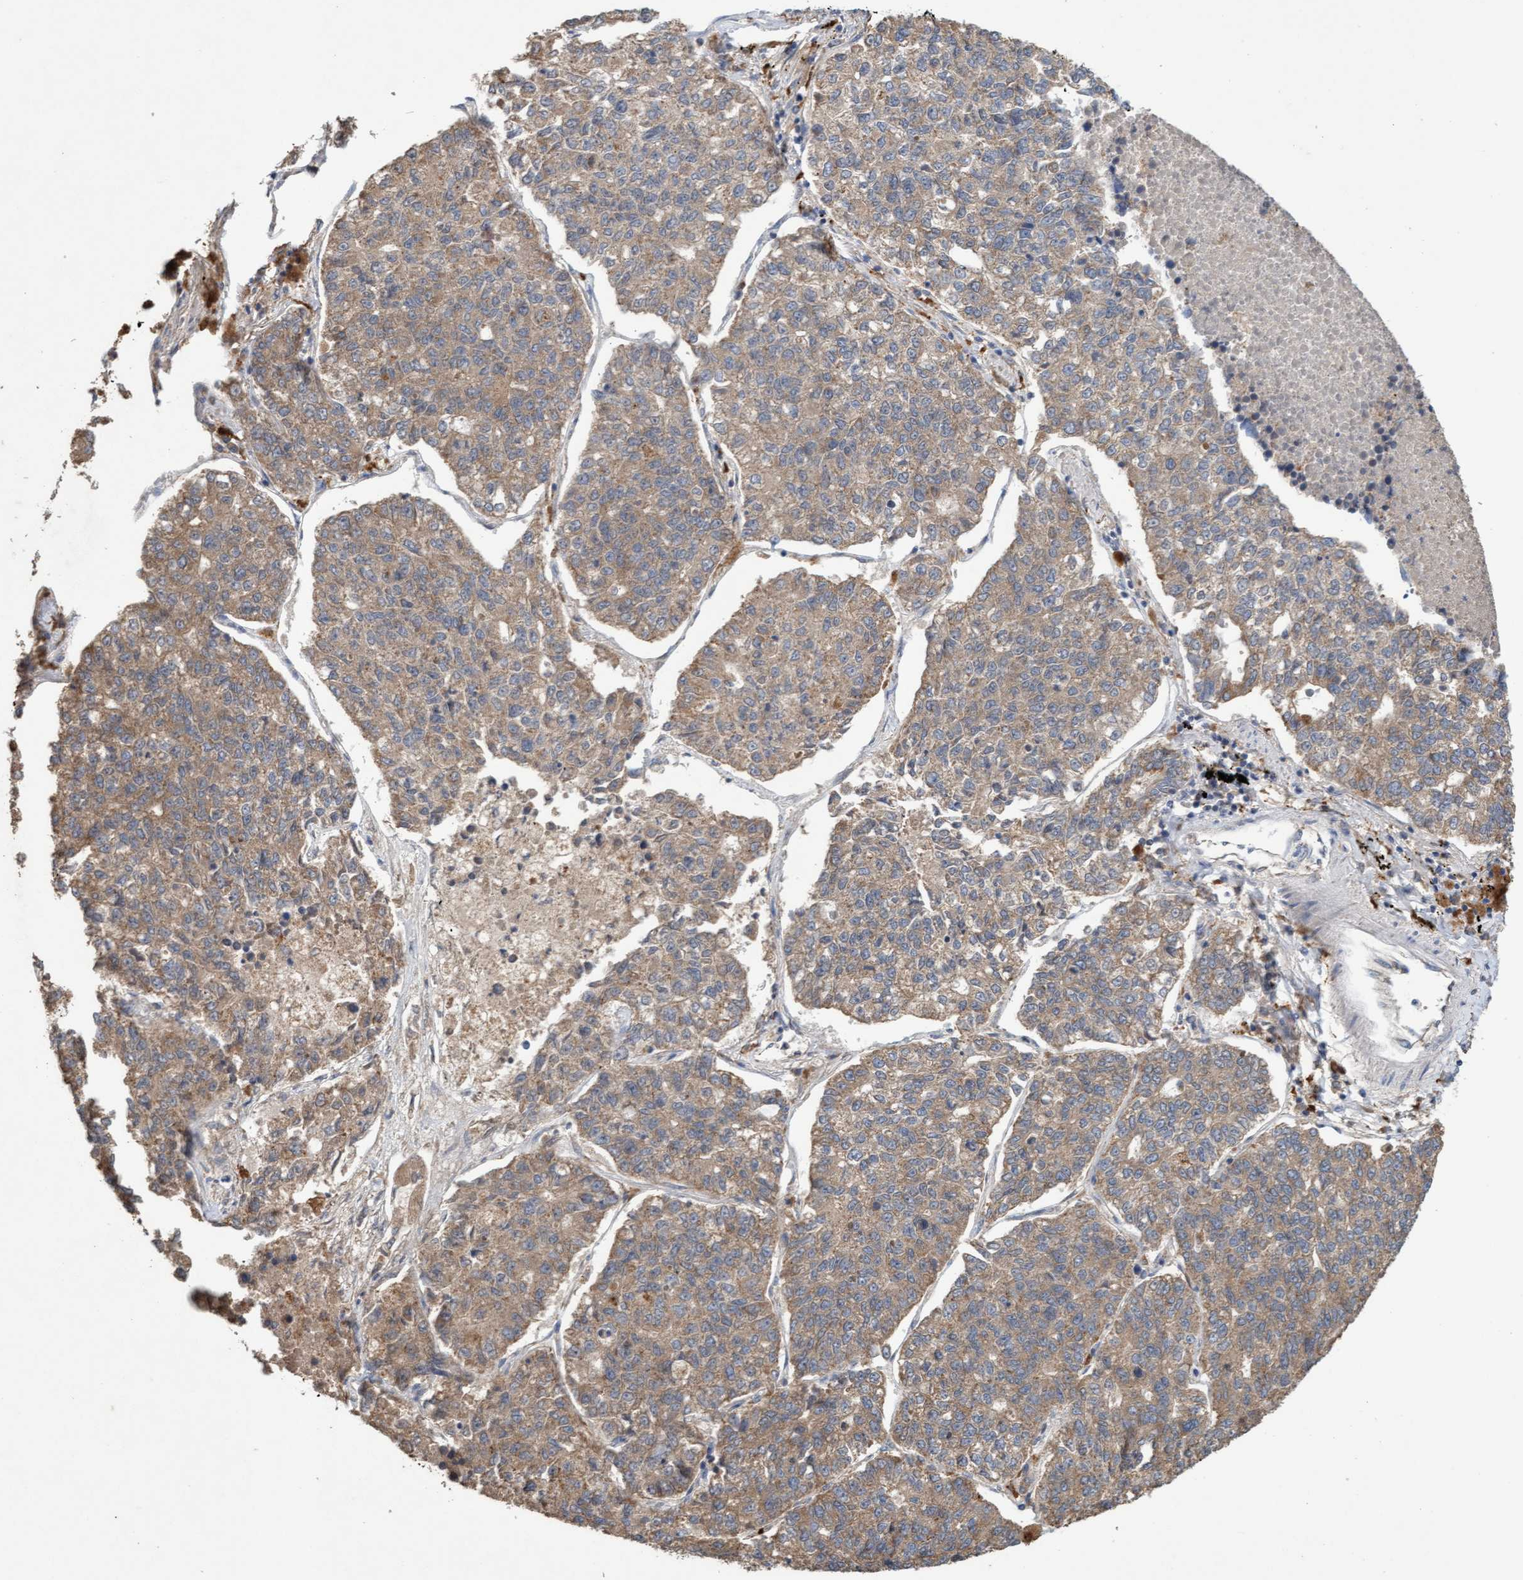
{"staining": {"intensity": "weak", "quantity": ">75%", "location": "cytoplasmic/membranous"}, "tissue": "lung cancer", "cell_type": "Tumor cells", "image_type": "cancer", "snomed": [{"axis": "morphology", "description": "Adenocarcinoma, NOS"}, {"axis": "topography", "description": "Lung"}], "caption": "Lung cancer (adenocarcinoma) stained with a brown dye demonstrates weak cytoplasmic/membranous positive staining in approximately >75% of tumor cells.", "gene": "ATPAF2", "patient": {"sex": "male", "age": 49}}